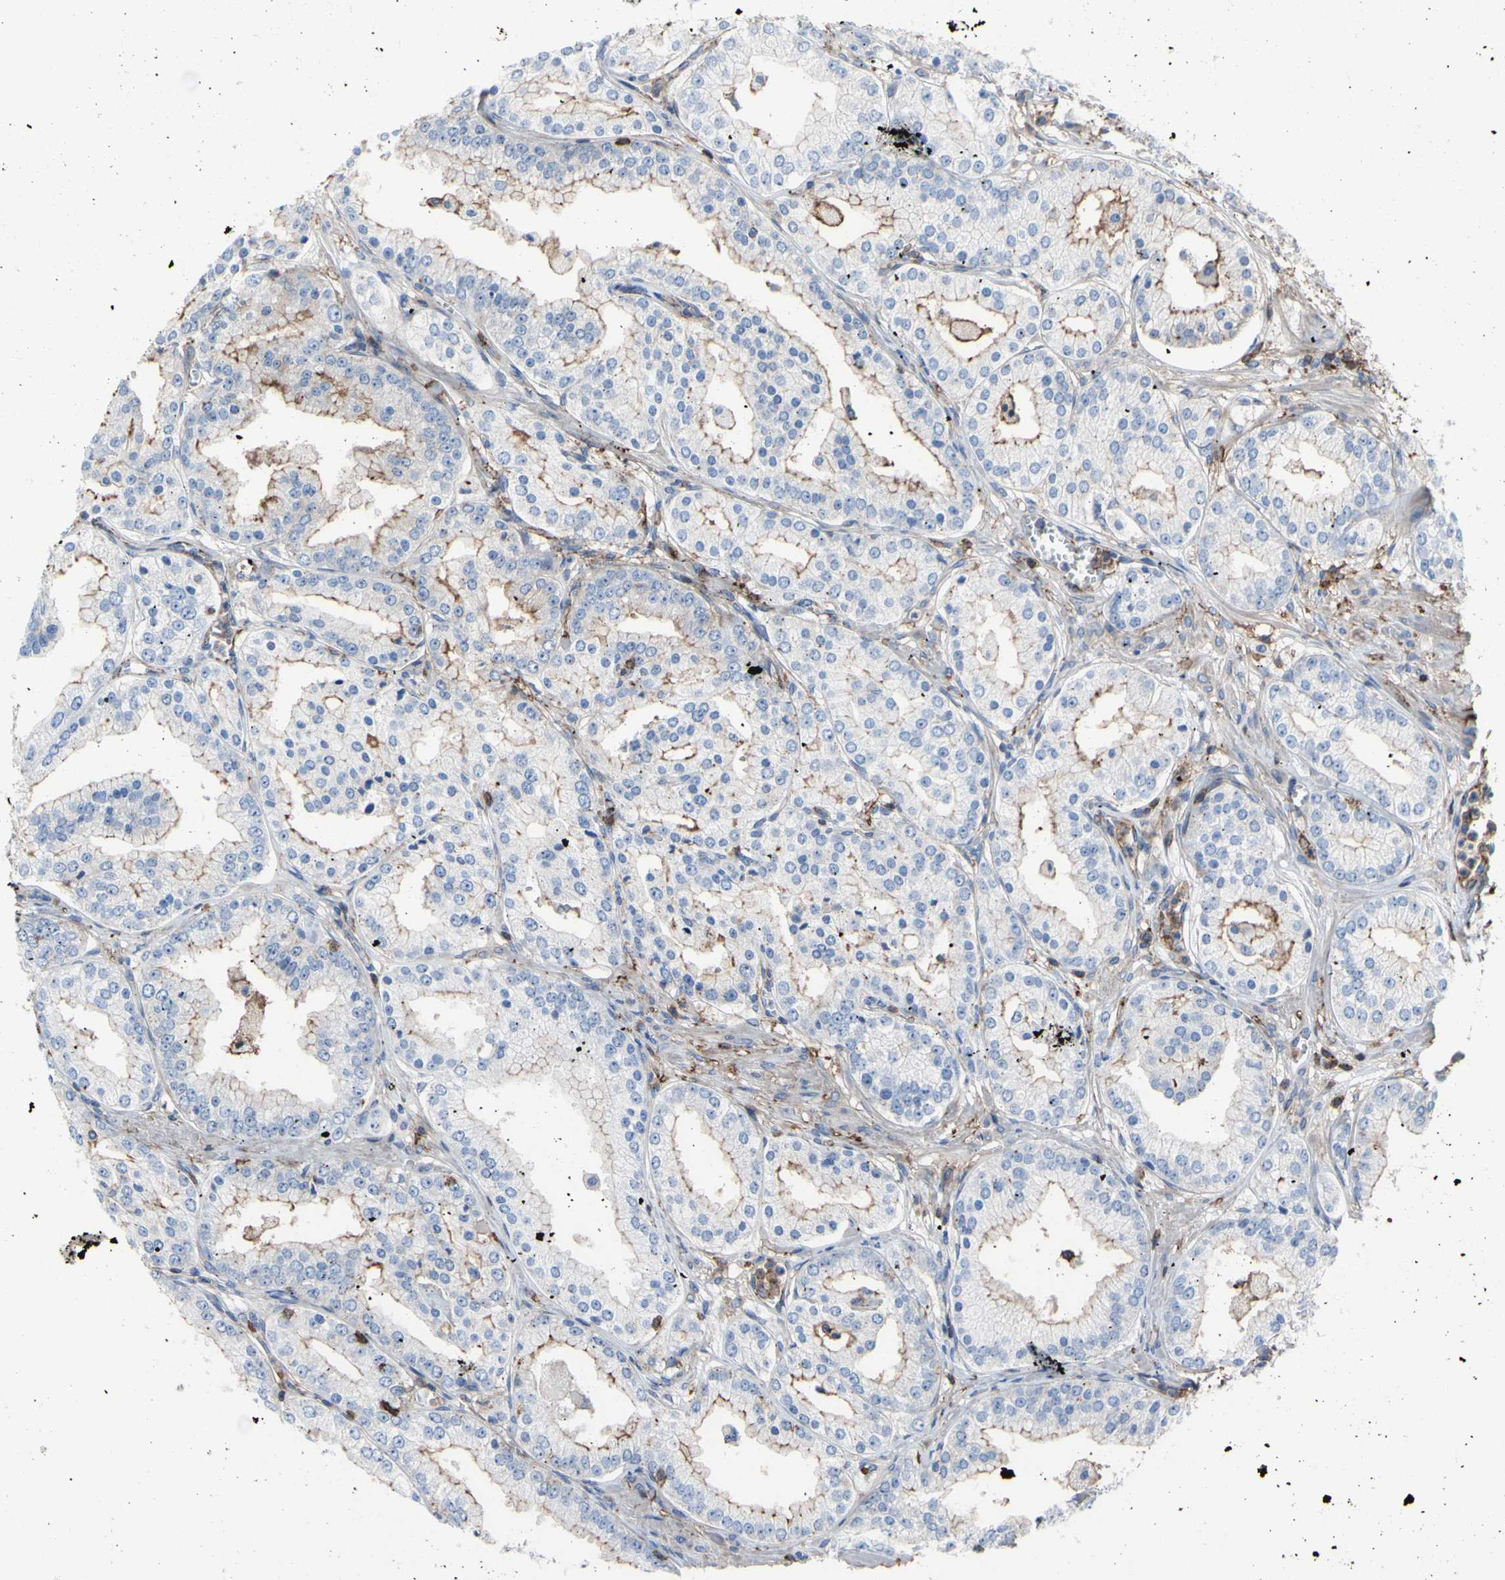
{"staining": {"intensity": "negative", "quantity": "none", "location": "none"}, "tissue": "prostate cancer", "cell_type": "Tumor cells", "image_type": "cancer", "snomed": [{"axis": "morphology", "description": "Adenocarcinoma, High grade"}, {"axis": "topography", "description": "Prostate"}], "caption": "This micrograph is of prostate cancer (adenocarcinoma (high-grade)) stained with IHC to label a protein in brown with the nuclei are counter-stained blue. There is no staining in tumor cells. (Immunohistochemistry (ihc), brightfield microscopy, high magnification).", "gene": "ANXA6", "patient": {"sex": "male", "age": 61}}